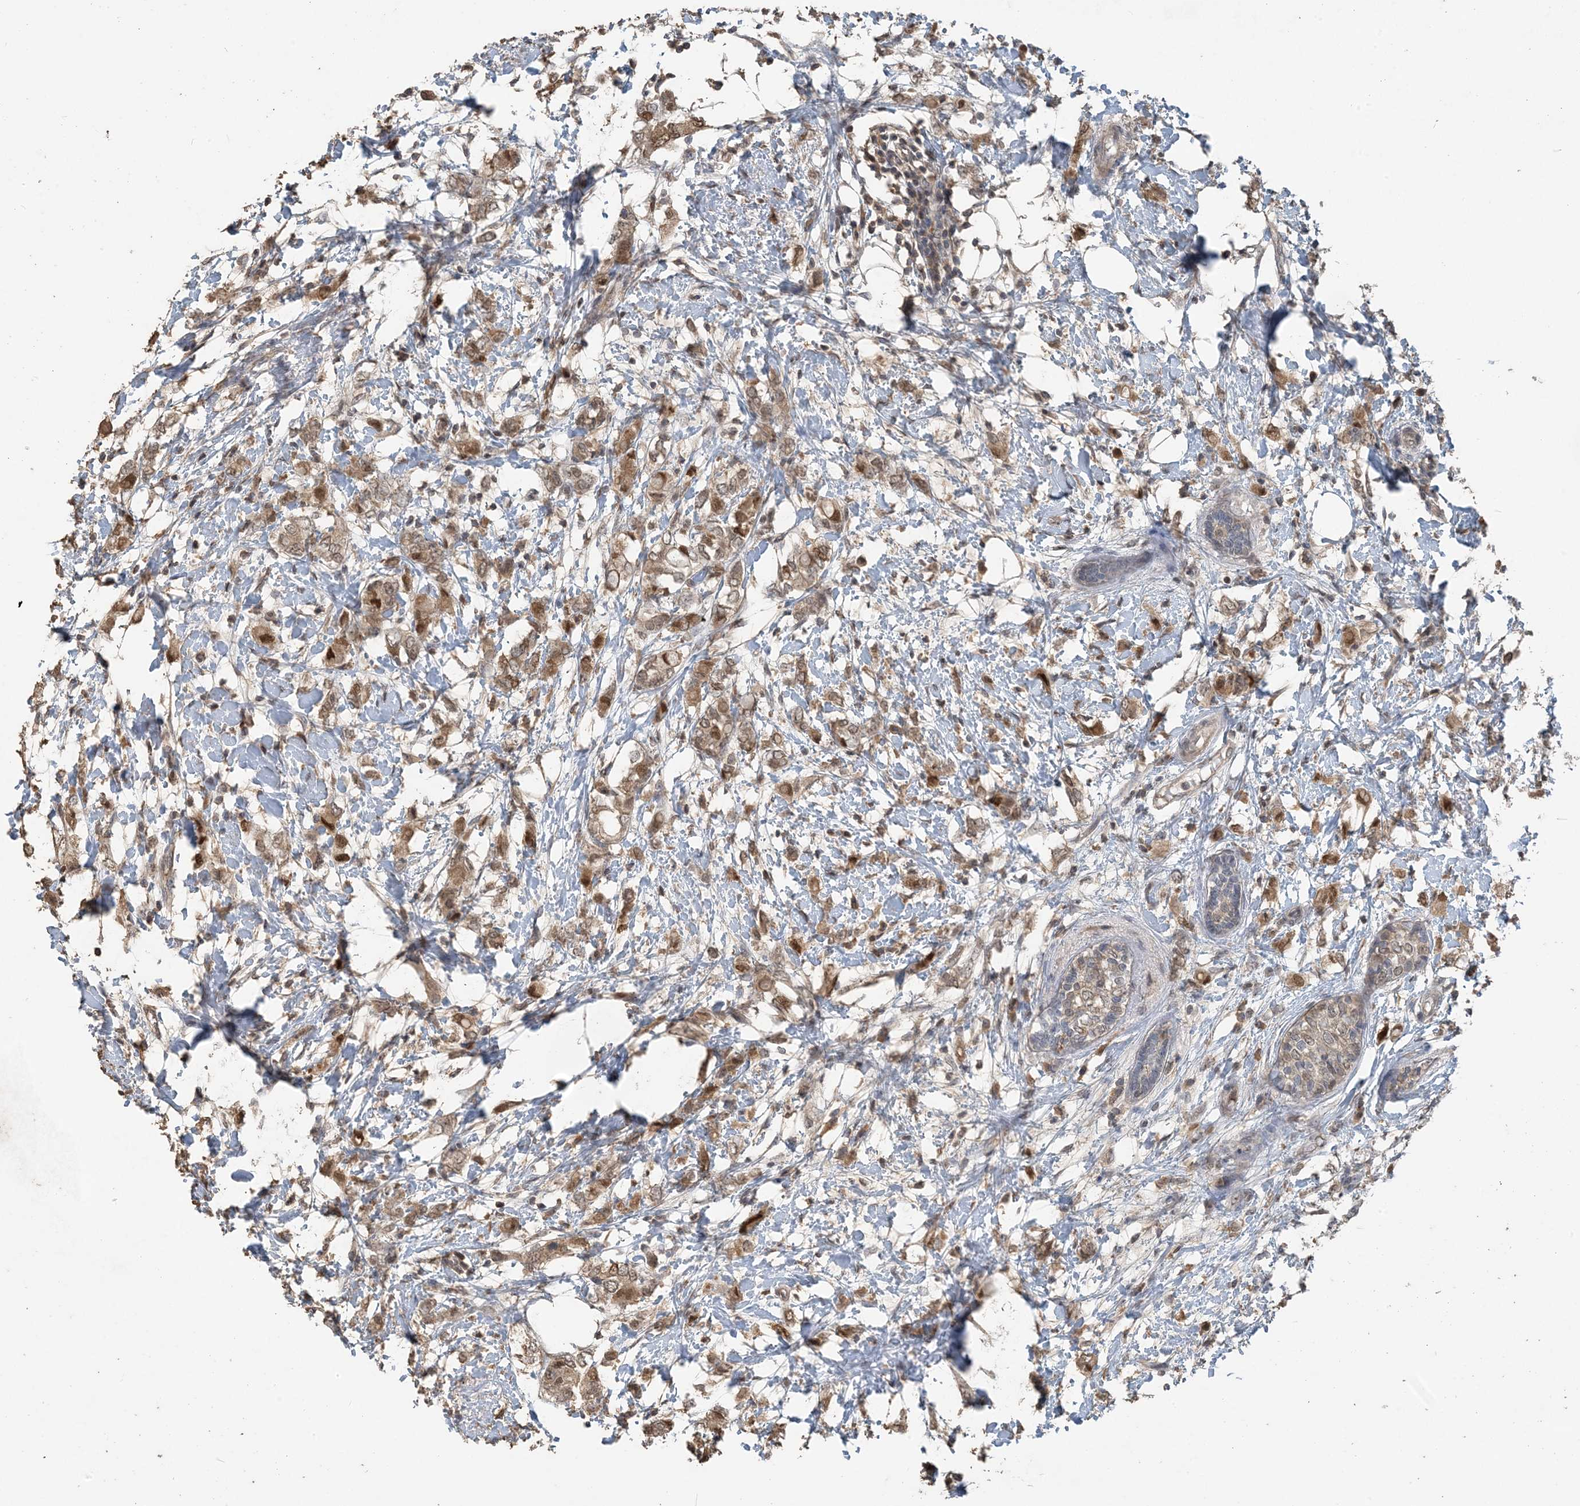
{"staining": {"intensity": "moderate", "quantity": ">75%", "location": "cytoplasmic/membranous,nuclear"}, "tissue": "breast cancer", "cell_type": "Tumor cells", "image_type": "cancer", "snomed": [{"axis": "morphology", "description": "Normal tissue, NOS"}, {"axis": "morphology", "description": "Lobular carcinoma"}, {"axis": "topography", "description": "Breast"}], "caption": "Immunohistochemistry (IHC) (DAB (3,3'-diaminobenzidine)) staining of human breast cancer (lobular carcinoma) demonstrates moderate cytoplasmic/membranous and nuclear protein positivity in approximately >75% of tumor cells.", "gene": "ZC3H12A", "patient": {"sex": "female", "age": 47}}